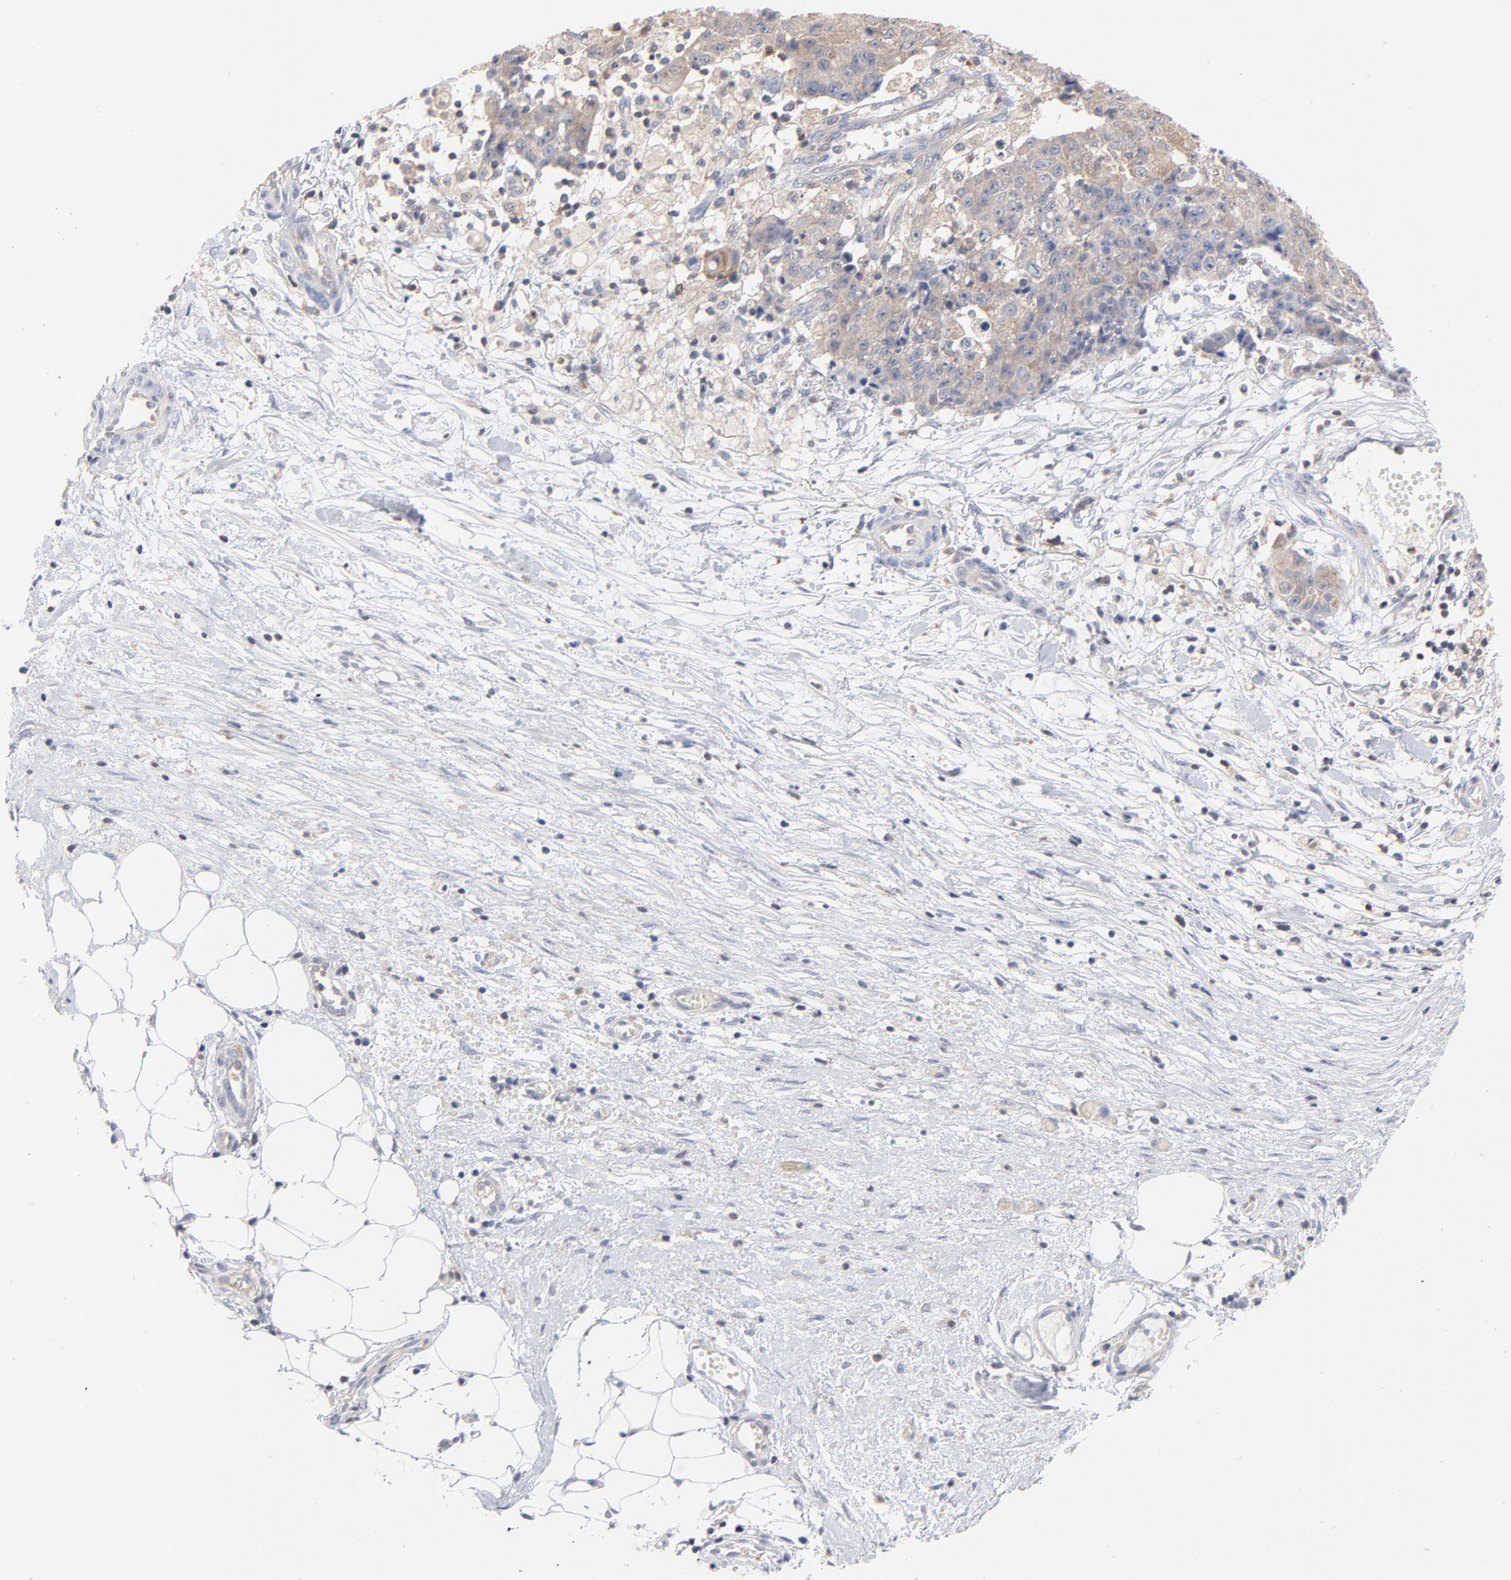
{"staining": {"intensity": "moderate", "quantity": ">75%", "location": "cytoplasmic/membranous"}, "tissue": "ovarian cancer", "cell_type": "Tumor cells", "image_type": "cancer", "snomed": [{"axis": "morphology", "description": "Carcinoma, endometroid"}, {"axis": "topography", "description": "Ovary"}], "caption": "This photomicrograph shows IHC staining of human ovarian endometroid carcinoma, with medium moderate cytoplasmic/membranous expression in approximately >75% of tumor cells.", "gene": "CAB39L", "patient": {"sex": "female", "age": 42}}